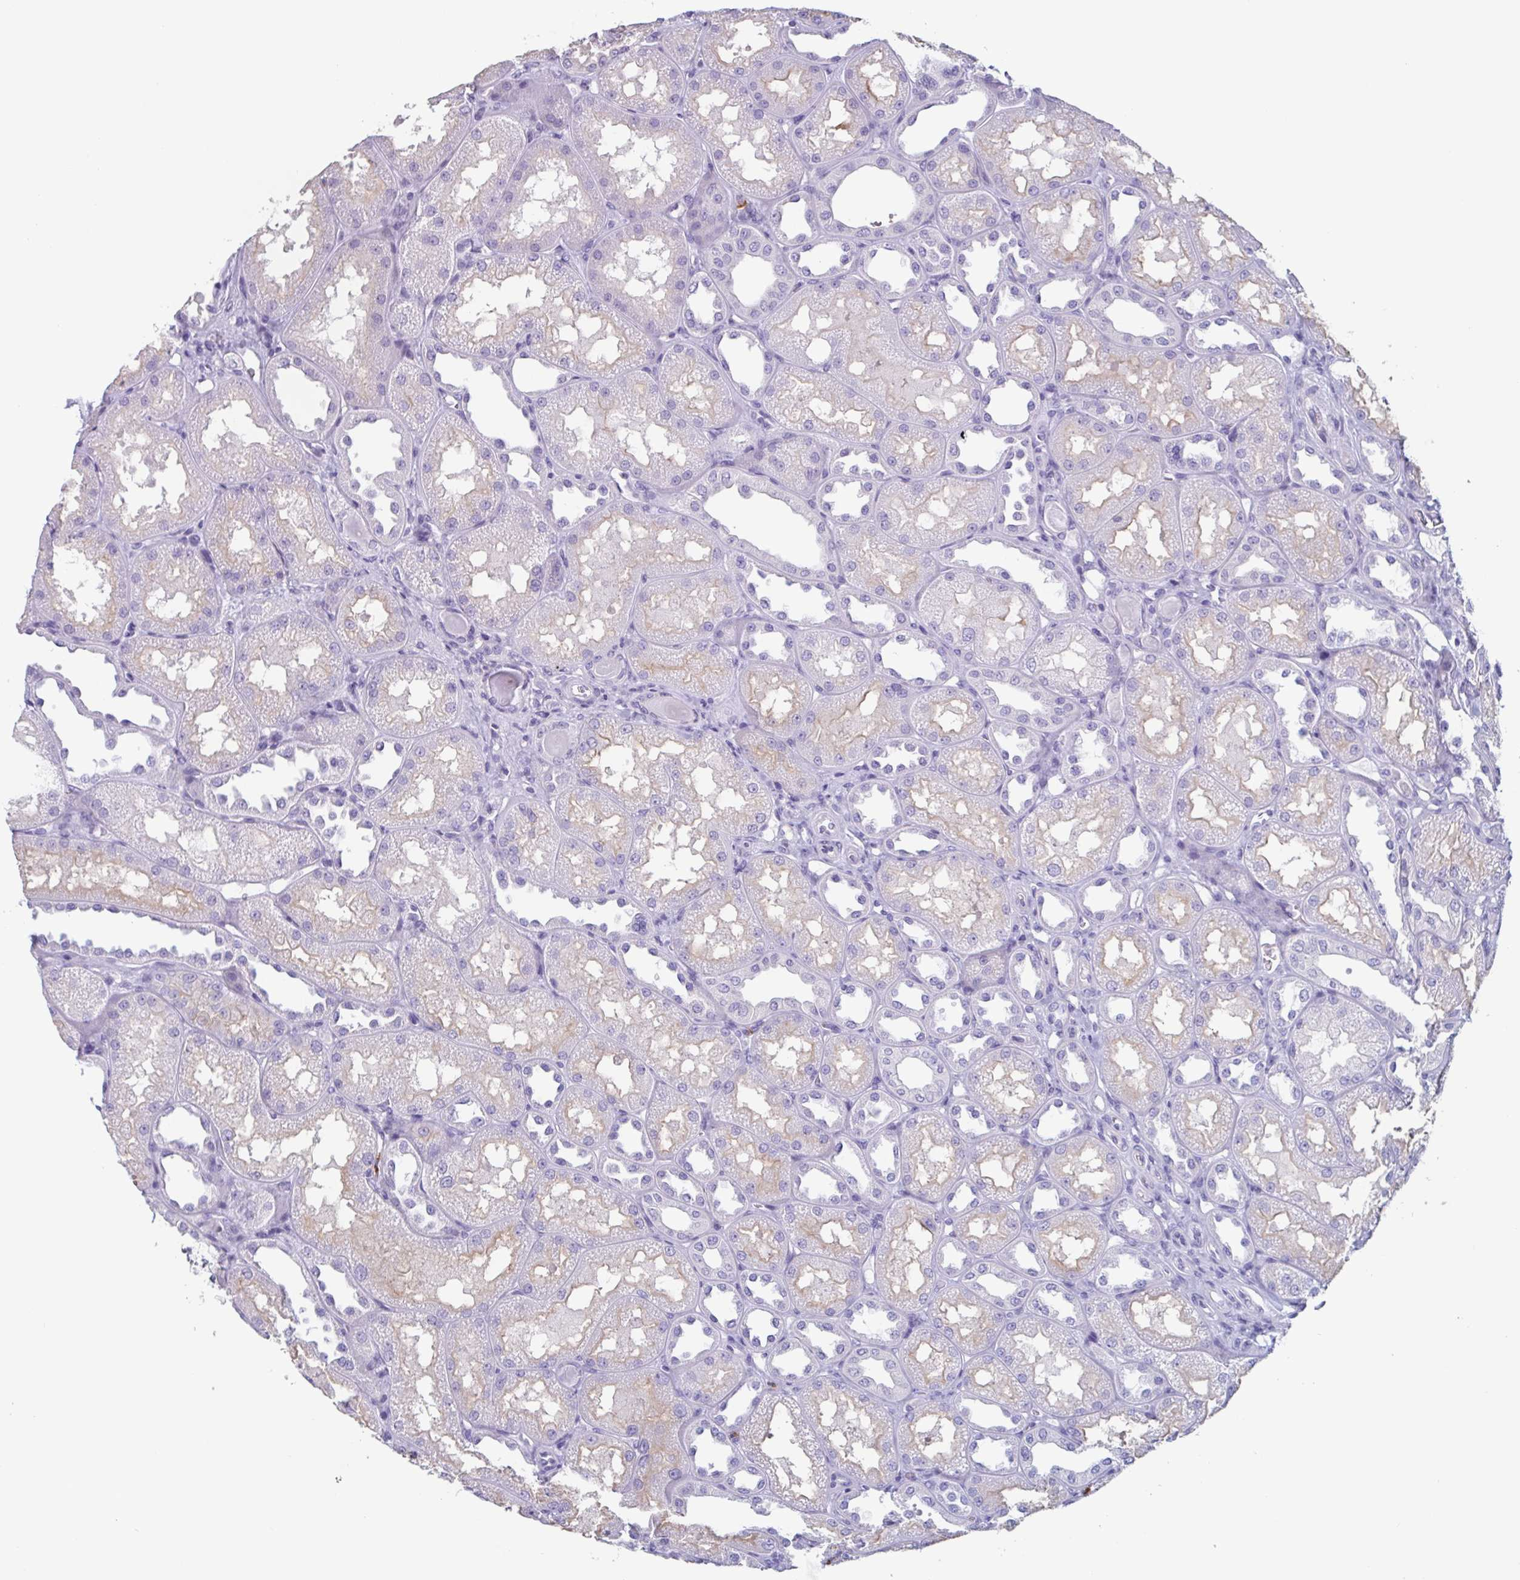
{"staining": {"intensity": "negative", "quantity": "none", "location": "none"}, "tissue": "kidney", "cell_type": "Cells in glomeruli", "image_type": "normal", "snomed": [{"axis": "morphology", "description": "Normal tissue, NOS"}, {"axis": "topography", "description": "Kidney"}], "caption": "Benign kidney was stained to show a protein in brown. There is no significant expression in cells in glomeruli. (DAB (3,3'-diaminobenzidine) immunohistochemistry with hematoxylin counter stain).", "gene": "BPI", "patient": {"sex": "male", "age": 61}}